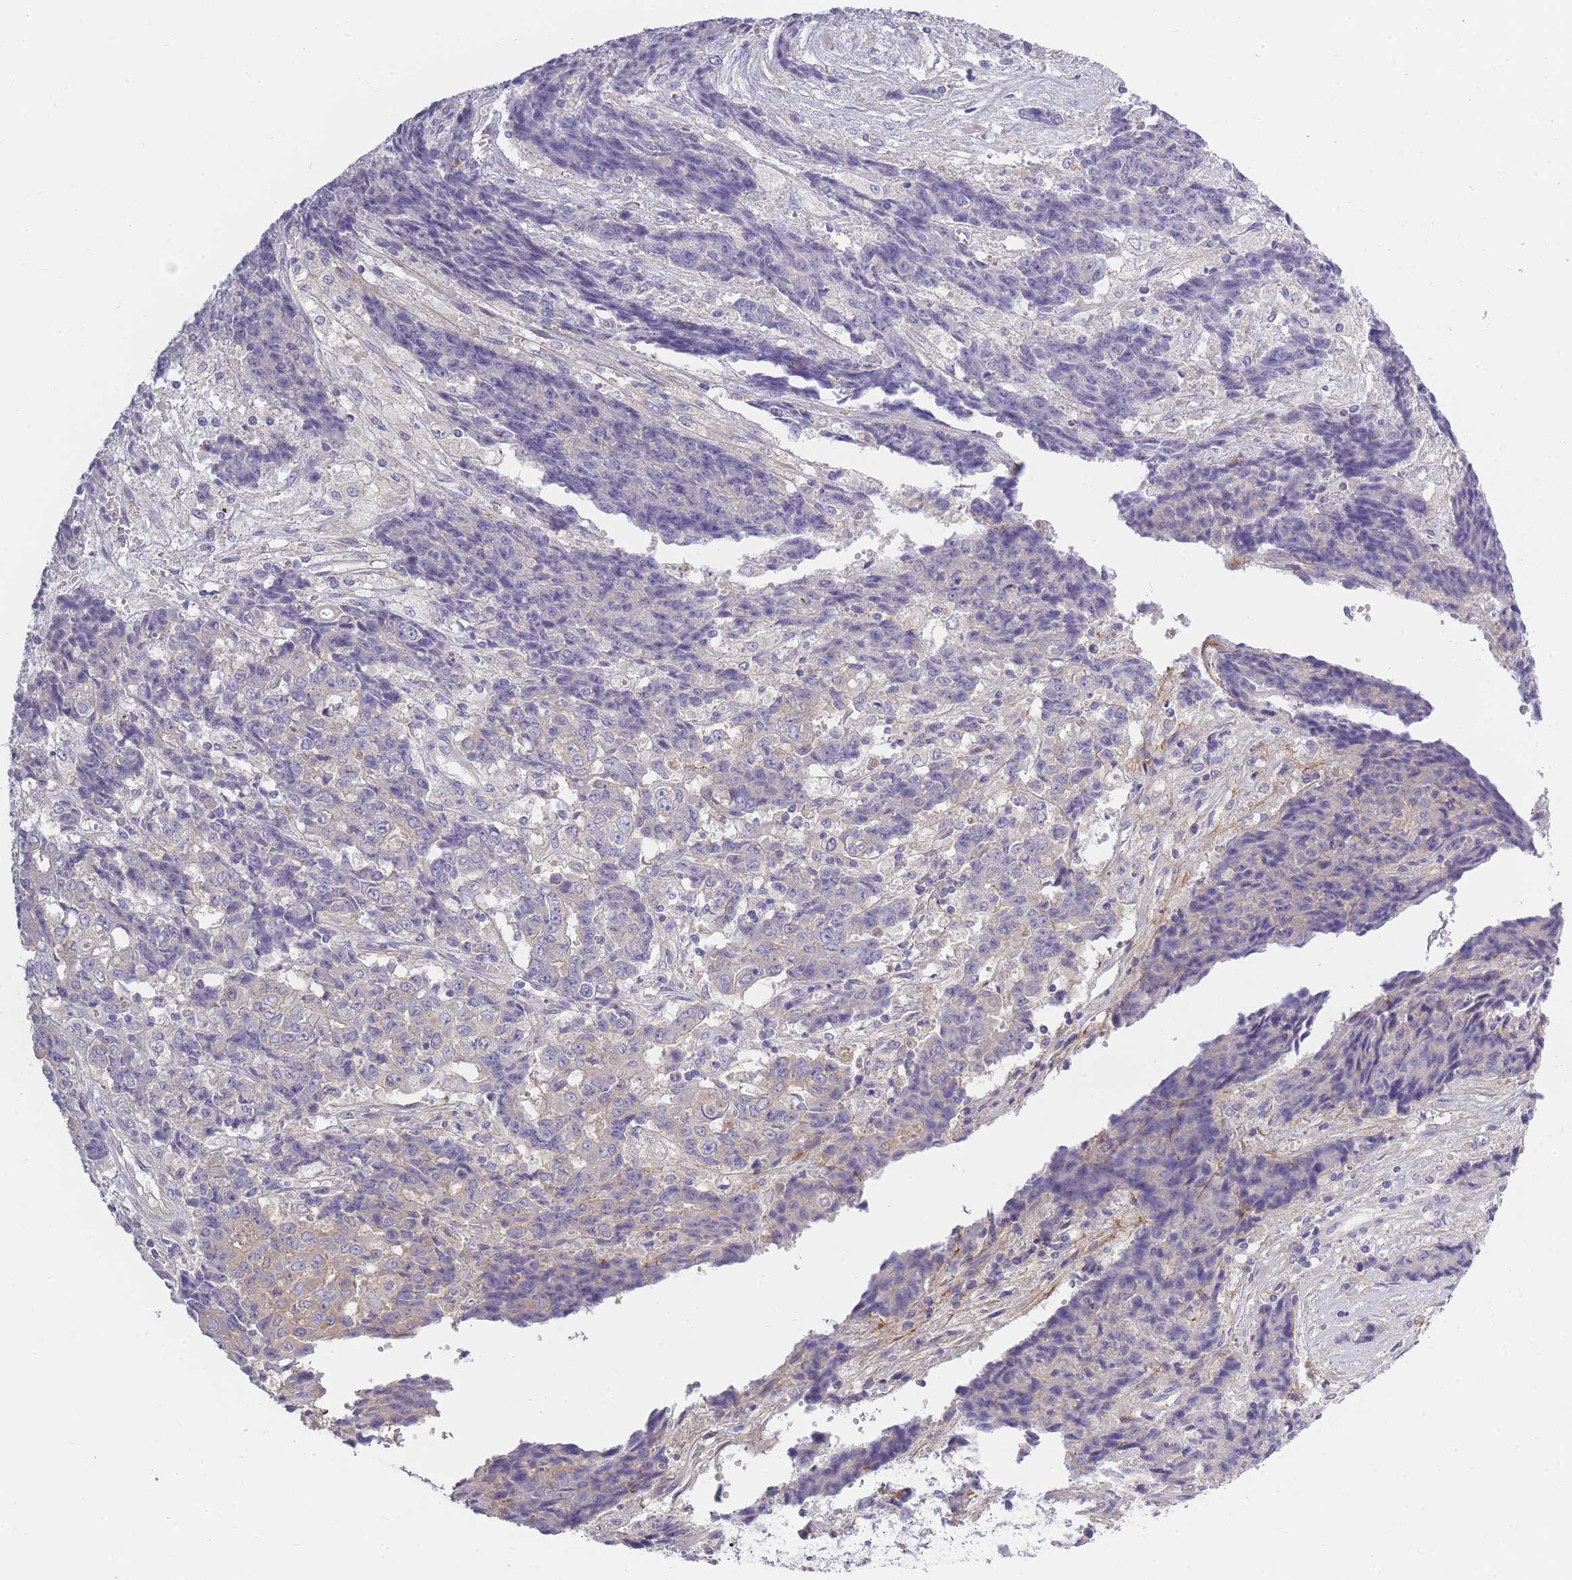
{"staining": {"intensity": "negative", "quantity": "none", "location": "none"}, "tissue": "ovarian cancer", "cell_type": "Tumor cells", "image_type": "cancer", "snomed": [{"axis": "morphology", "description": "Carcinoma, endometroid"}, {"axis": "topography", "description": "Ovary"}], "caption": "An image of ovarian cancer stained for a protein demonstrates no brown staining in tumor cells.", "gene": "AP3M2", "patient": {"sex": "female", "age": 42}}